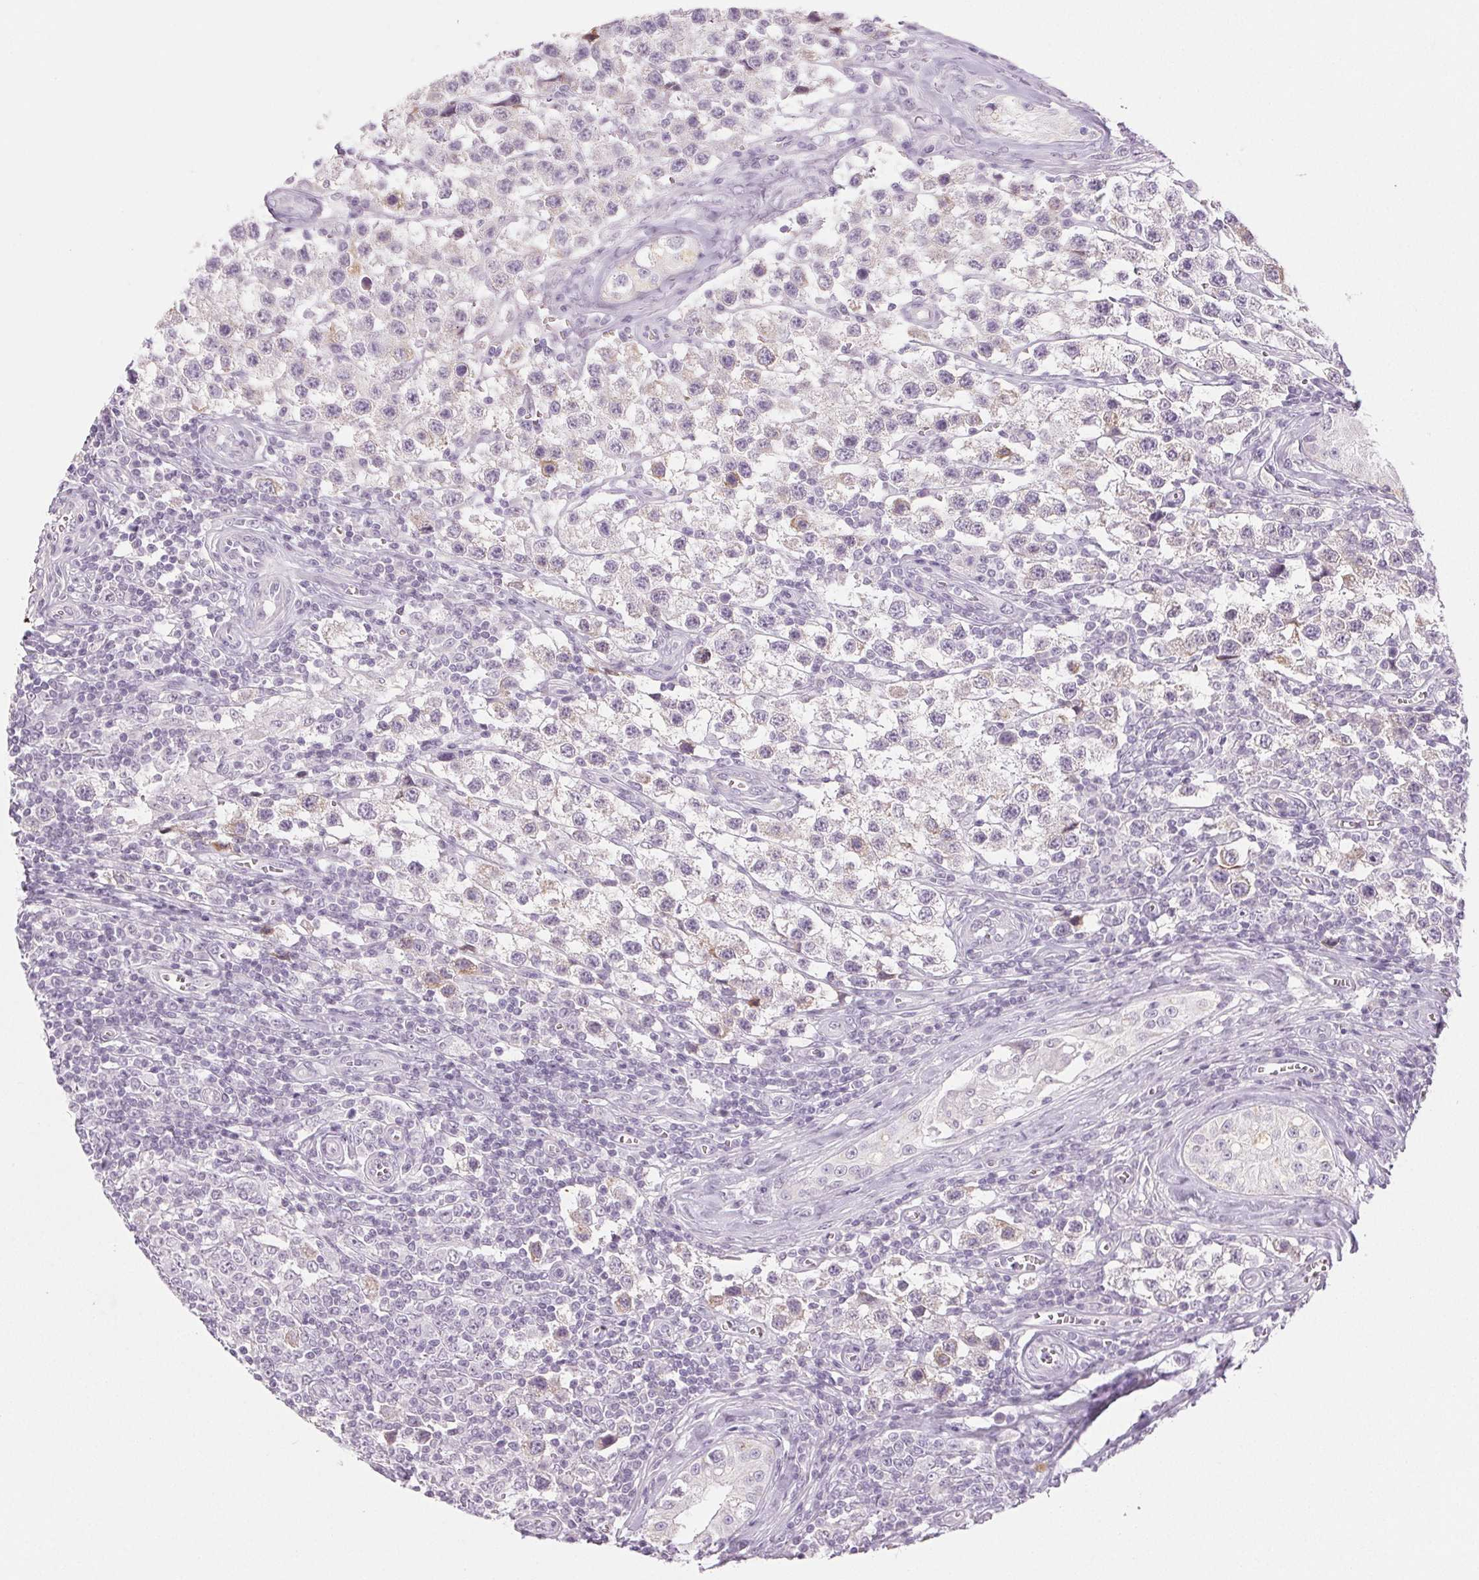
{"staining": {"intensity": "negative", "quantity": "none", "location": "none"}, "tissue": "testis cancer", "cell_type": "Tumor cells", "image_type": "cancer", "snomed": [{"axis": "morphology", "description": "Seminoma, NOS"}, {"axis": "topography", "description": "Testis"}], "caption": "High power microscopy micrograph of an IHC histopathology image of testis cancer (seminoma), revealing no significant expression in tumor cells.", "gene": "EHHADH", "patient": {"sex": "male", "age": 34}}